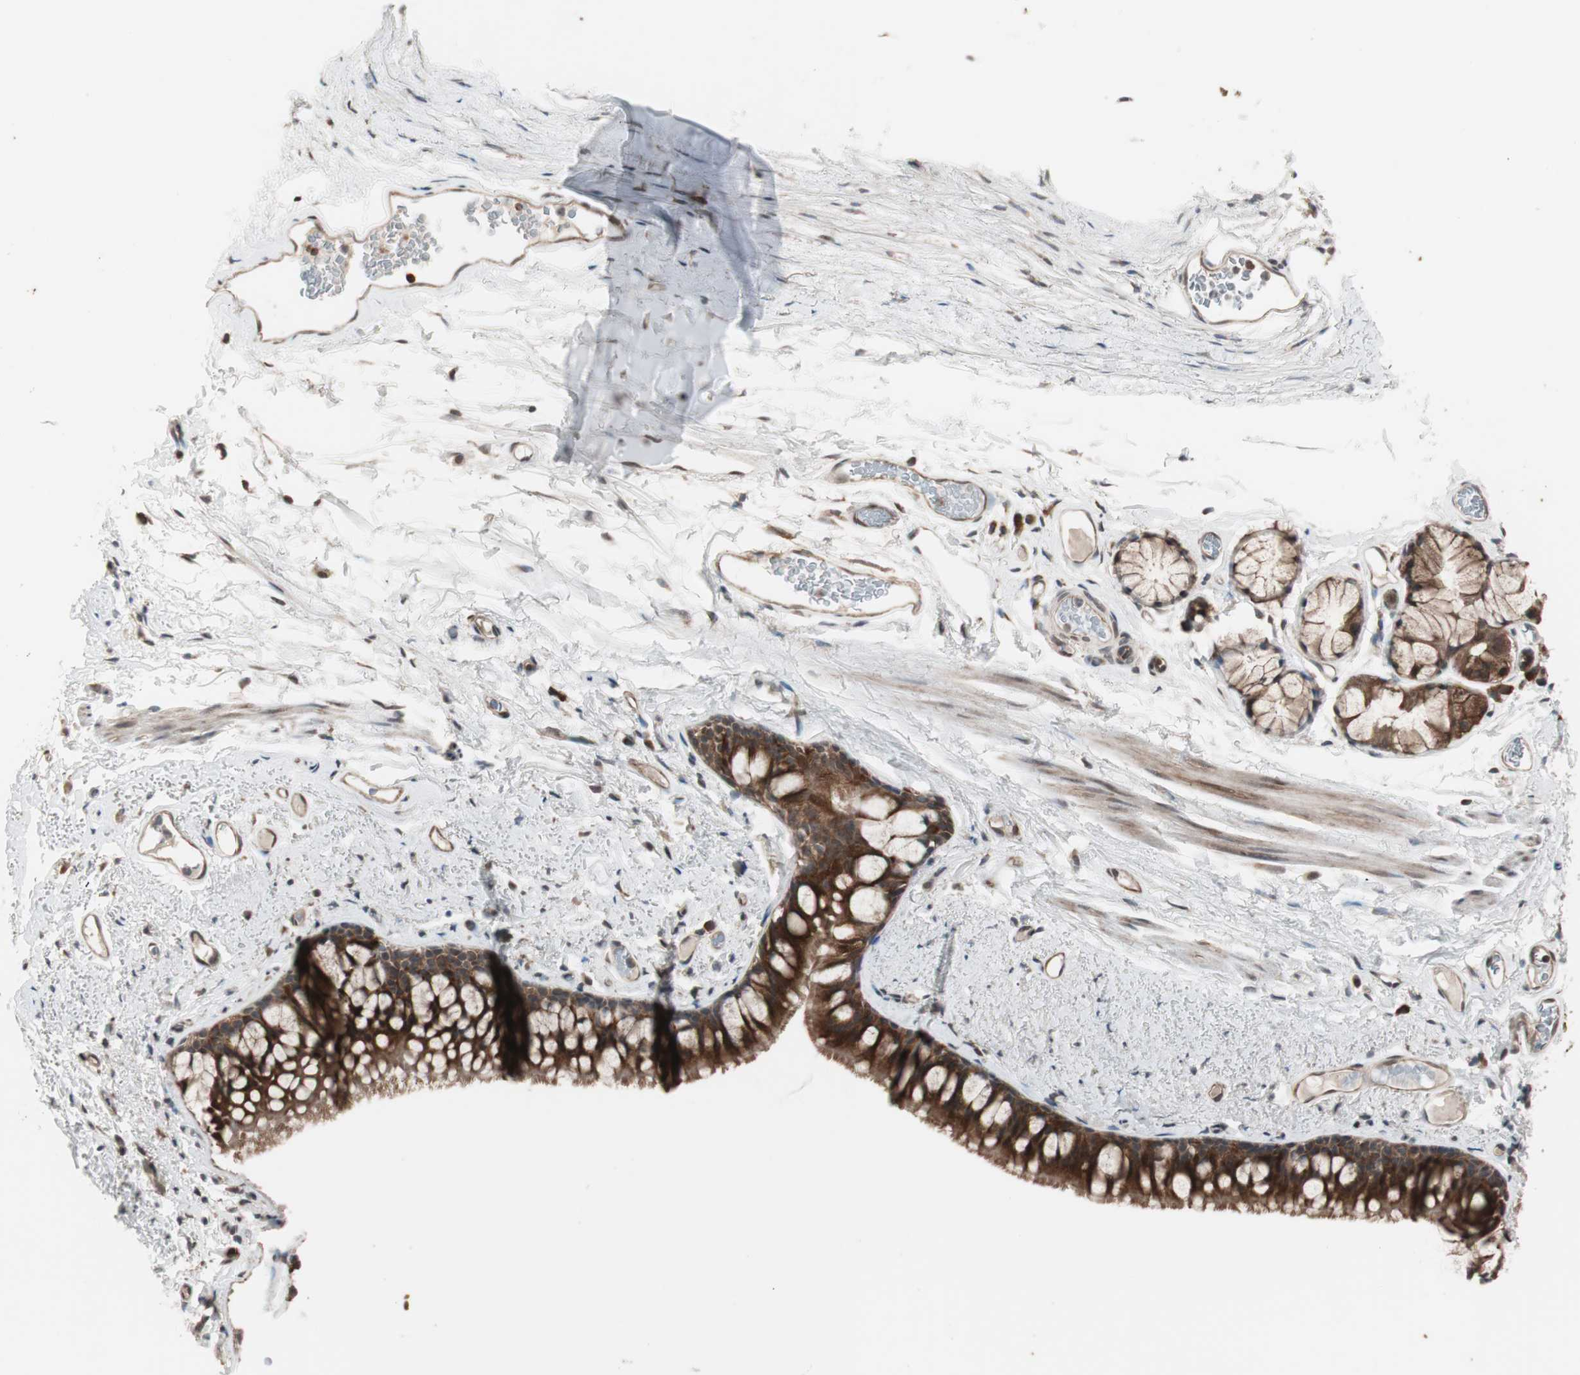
{"staining": {"intensity": "strong", "quantity": ">75%", "location": "cytoplasmic/membranous"}, "tissue": "bronchus", "cell_type": "Respiratory epithelial cells", "image_type": "normal", "snomed": [{"axis": "morphology", "description": "Normal tissue, NOS"}, {"axis": "topography", "description": "Bronchus"}], "caption": "Protein expression analysis of normal human bronchus reveals strong cytoplasmic/membranous expression in approximately >75% of respiratory epithelial cells. The protein of interest is stained brown, and the nuclei are stained in blue (DAB (3,3'-diaminobenzidine) IHC with brightfield microscopy, high magnification).", "gene": "FBXO5", "patient": {"sex": "female", "age": 73}}